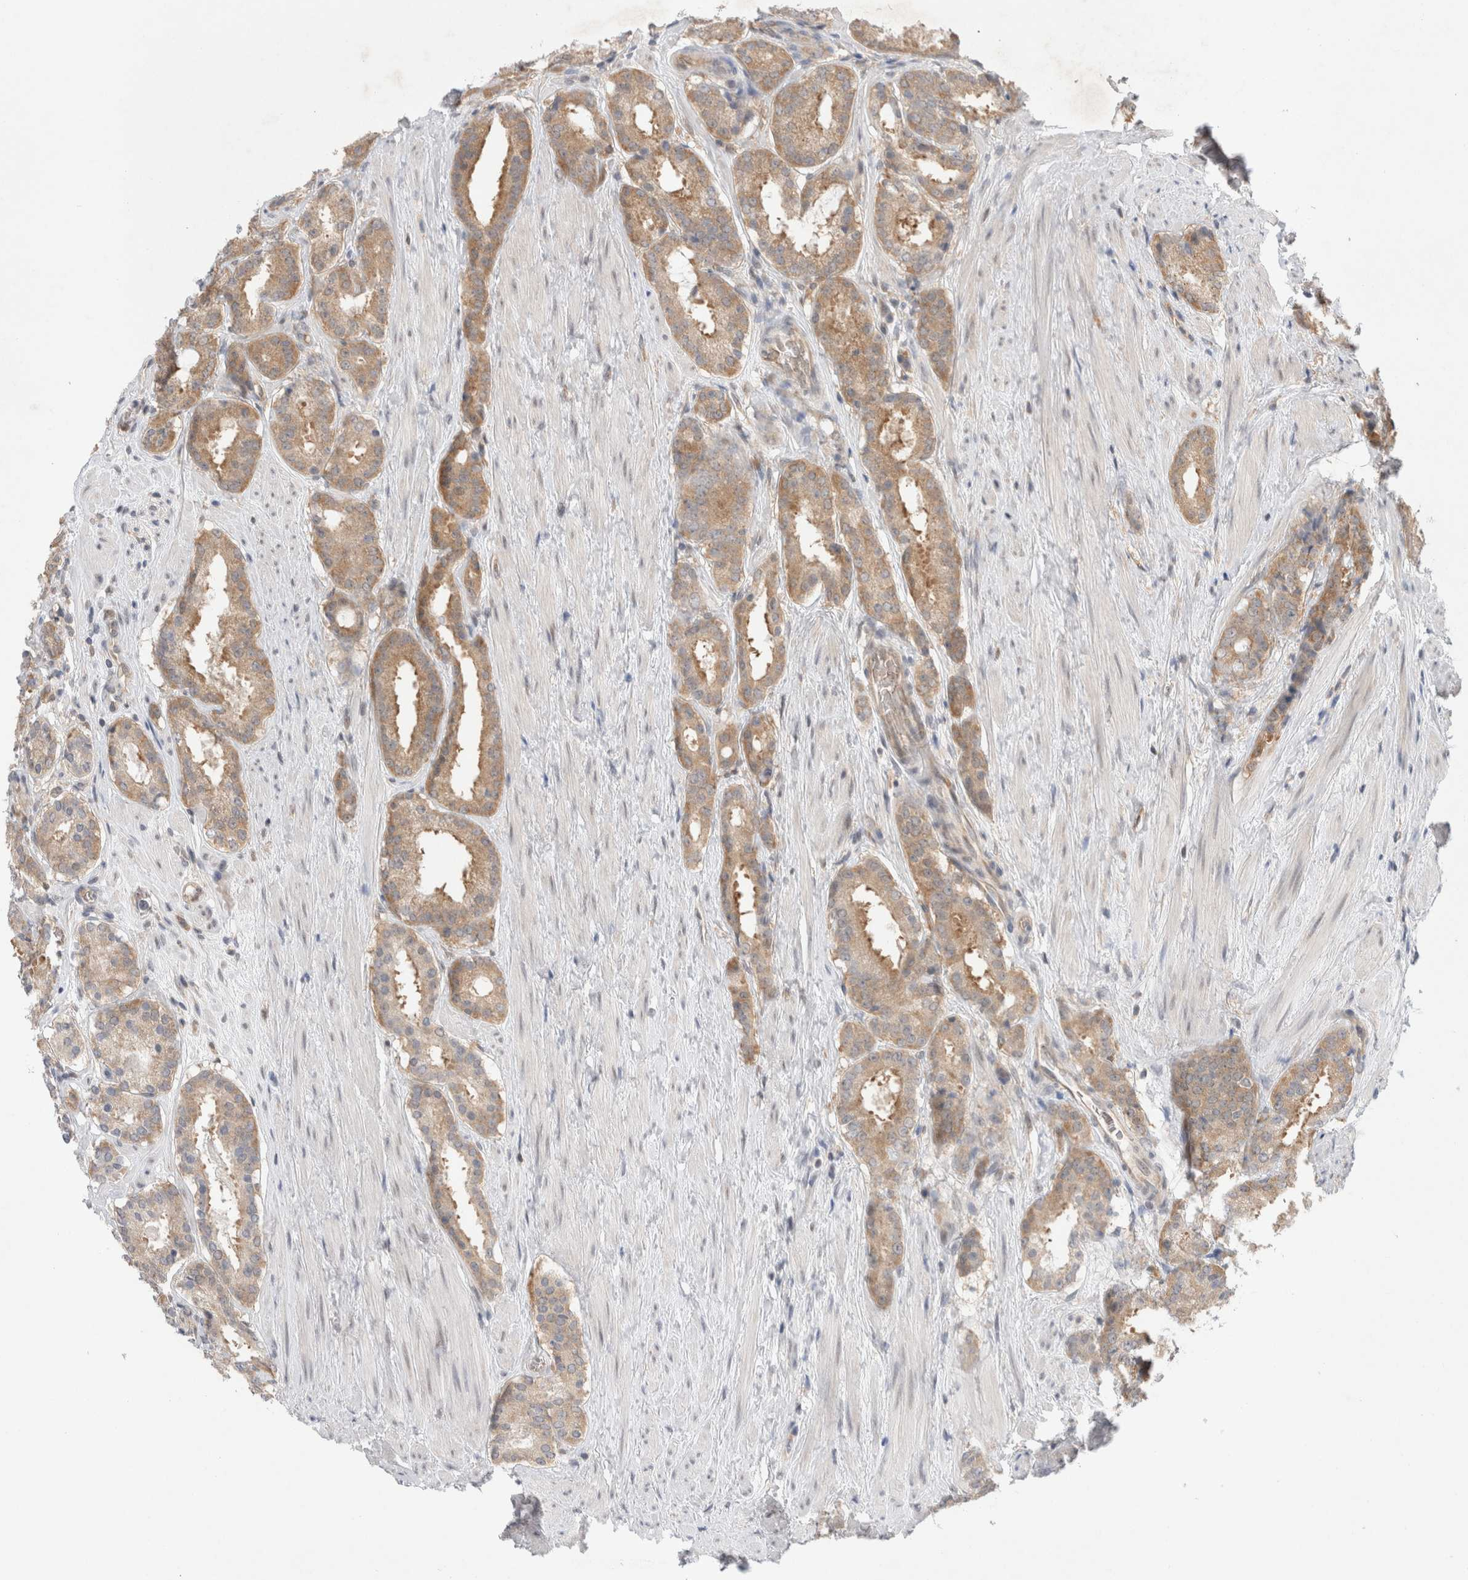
{"staining": {"intensity": "moderate", "quantity": ">75%", "location": "cytoplasmic/membranous"}, "tissue": "prostate cancer", "cell_type": "Tumor cells", "image_type": "cancer", "snomed": [{"axis": "morphology", "description": "Adenocarcinoma, Low grade"}, {"axis": "topography", "description": "Prostate"}], "caption": "Approximately >75% of tumor cells in human prostate cancer exhibit moderate cytoplasmic/membranous protein staining as visualized by brown immunohistochemical staining.", "gene": "EIF3E", "patient": {"sex": "male", "age": 69}}